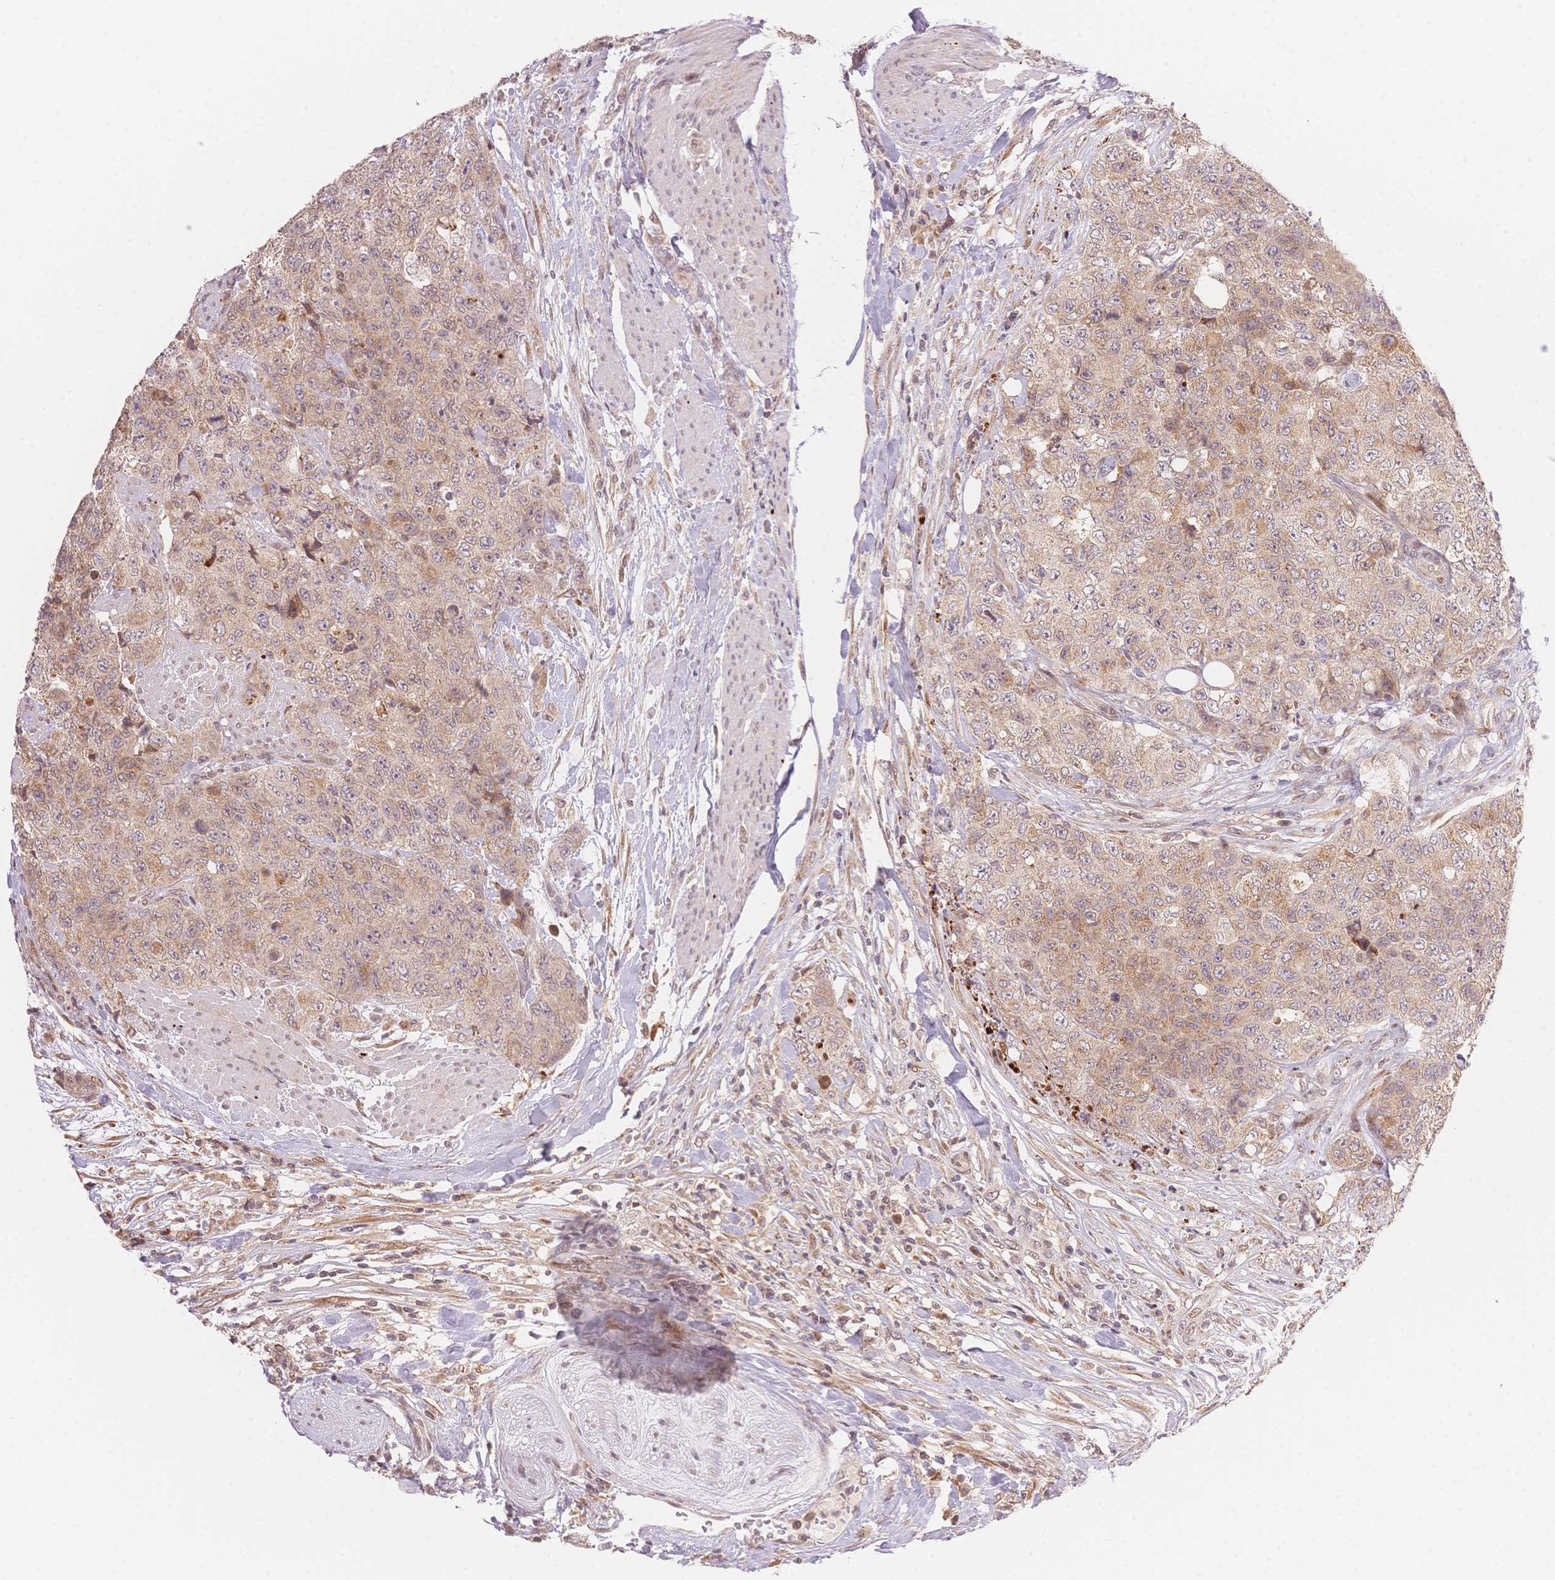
{"staining": {"intensity": "weak", "quantity": ">75%", "location": "cytoplasmic/membranous"}, "tissue": "urothelial cancer", "cell_type": "Tumor cells", "image_type": "cancer", "snomed": [{"axis": "morphology", "description": "Urothelial carcinoma, High grade"}, {"axis": "topography", "description": "Urinary bladder"}], "caption": "About >75% of tumor cells in human urothelial cancer show weak cytoplasmic/membranous protein expression as visualized by brown immunohistochemical staining.", "gene": "STK39", "patient": {"sex": "female", "age": 78}}